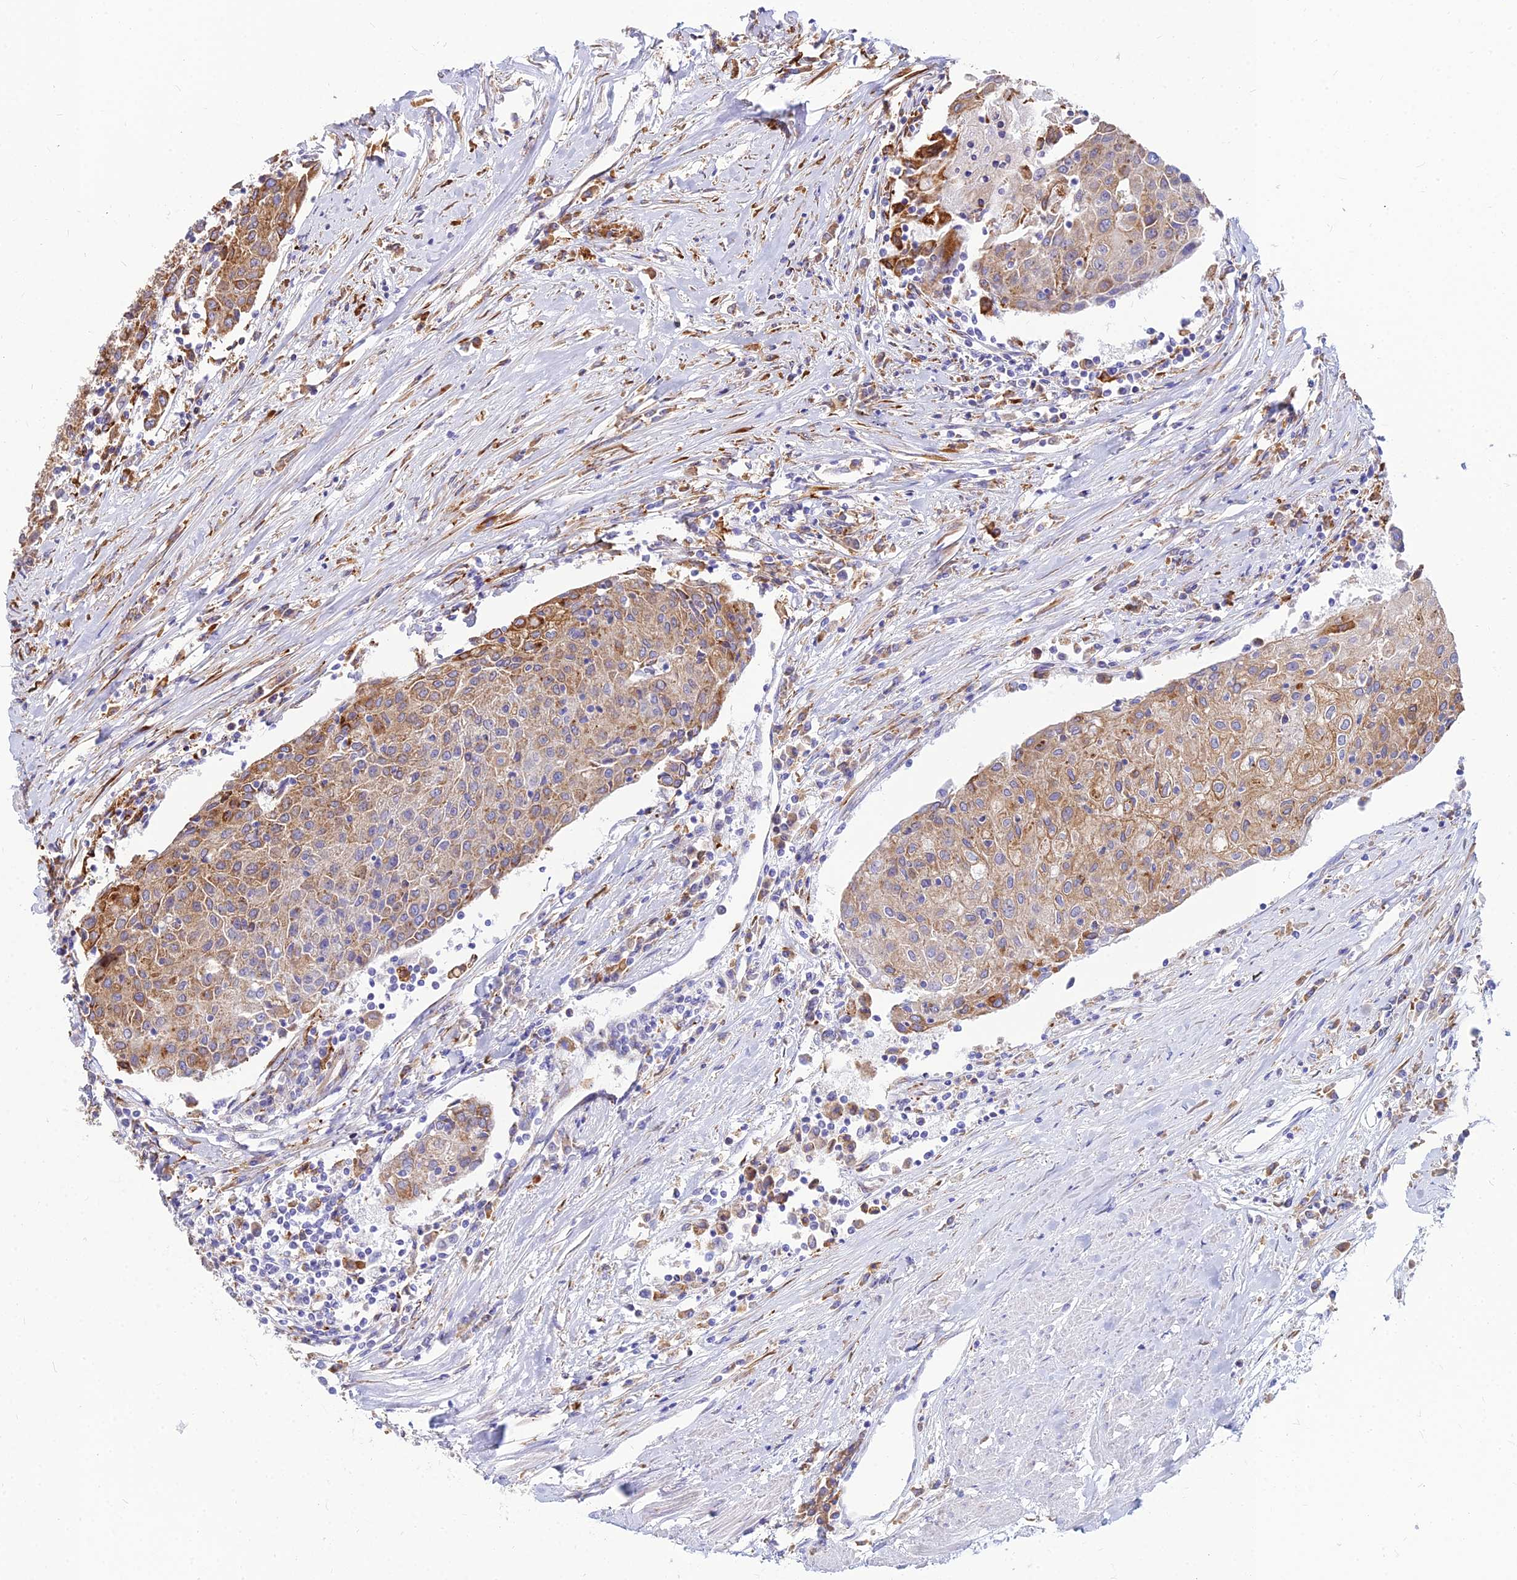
{"staining": {"intensity": "moderate", "quantity": ">75%", "location": "cytoplasmic/membranous"}, "tissue": "urothelial cancer", "cell_type": "Tumor cells", "image_type": "cancer", "snomed": [{"axis": "morphology", "description": "Urothelial carcinoma, High grade"}, {"axis": "topography", "description": "Urinary bladder"}], "caption": "Human urothelial carcinoma (high-grade) stained with a brown dye shows moderate cytoplasmic/membranous positive expression in about >75% of tumor cells.", "gene": "CCT6B", "patient": {"sex": "female", "age": 85}}